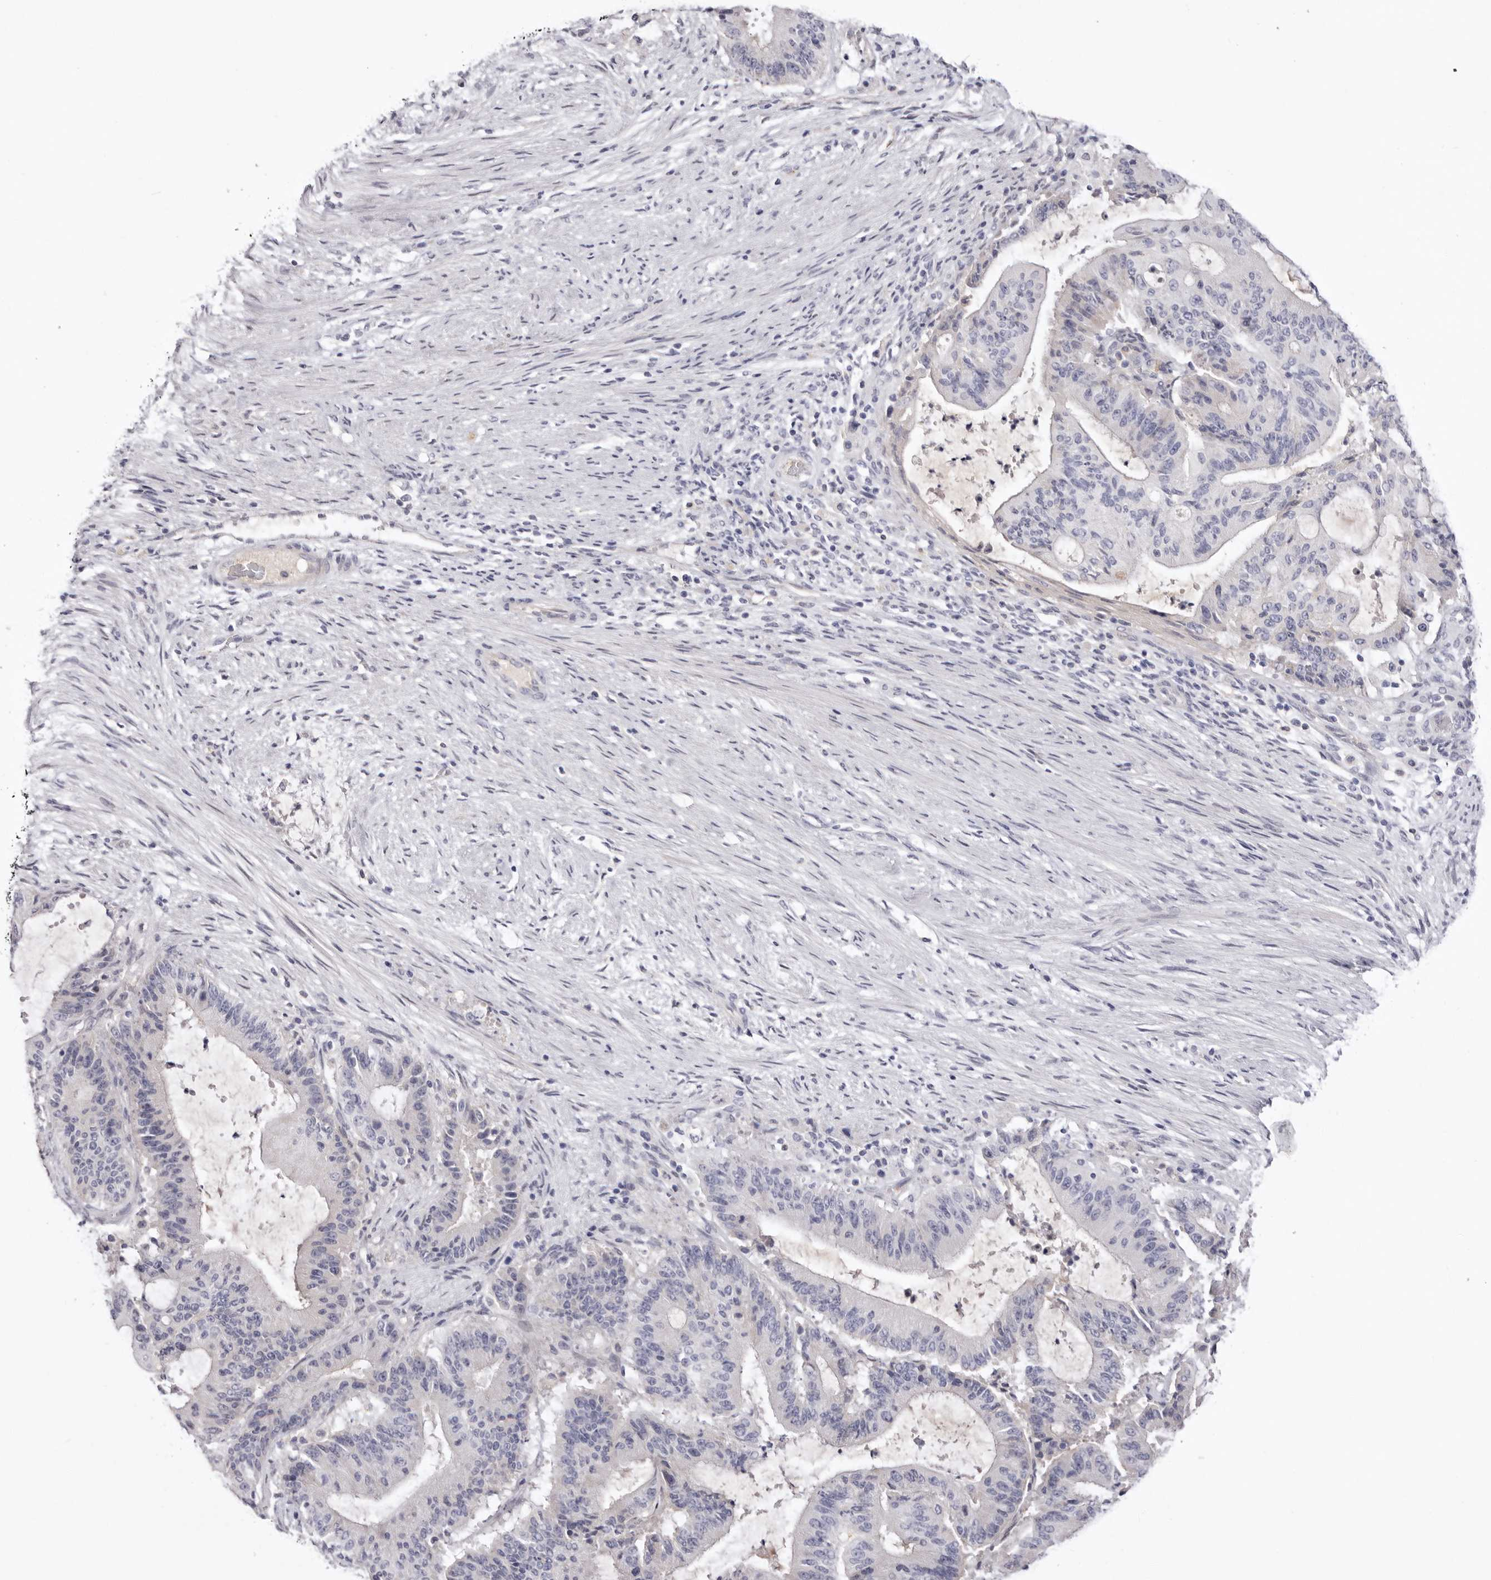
{"staining": {"intensity": "negative", "quantity": "none", "location": "none"}, "tissue": "liver cancer", "cell_type": "Tumor cells", "image_type": "cancer", "snomed": [{"axis": "morphology", "description": "Normal tissue, NOS"}, {"axis": "morphology", "description": "Cholangiocarcinoma"}, {"axis": "topography", "description": "Liver"}, {"axis": "topography", "description": "Peripheral nerve tissue"}], "caption": "Immunohistochemistry micrograph of neoplastic tissue: liver cancer stained with DAB reveals no significant protein expression in tumor cells.", "gene": "LMLN", "patient": {"sex": "female", "age": 73}}